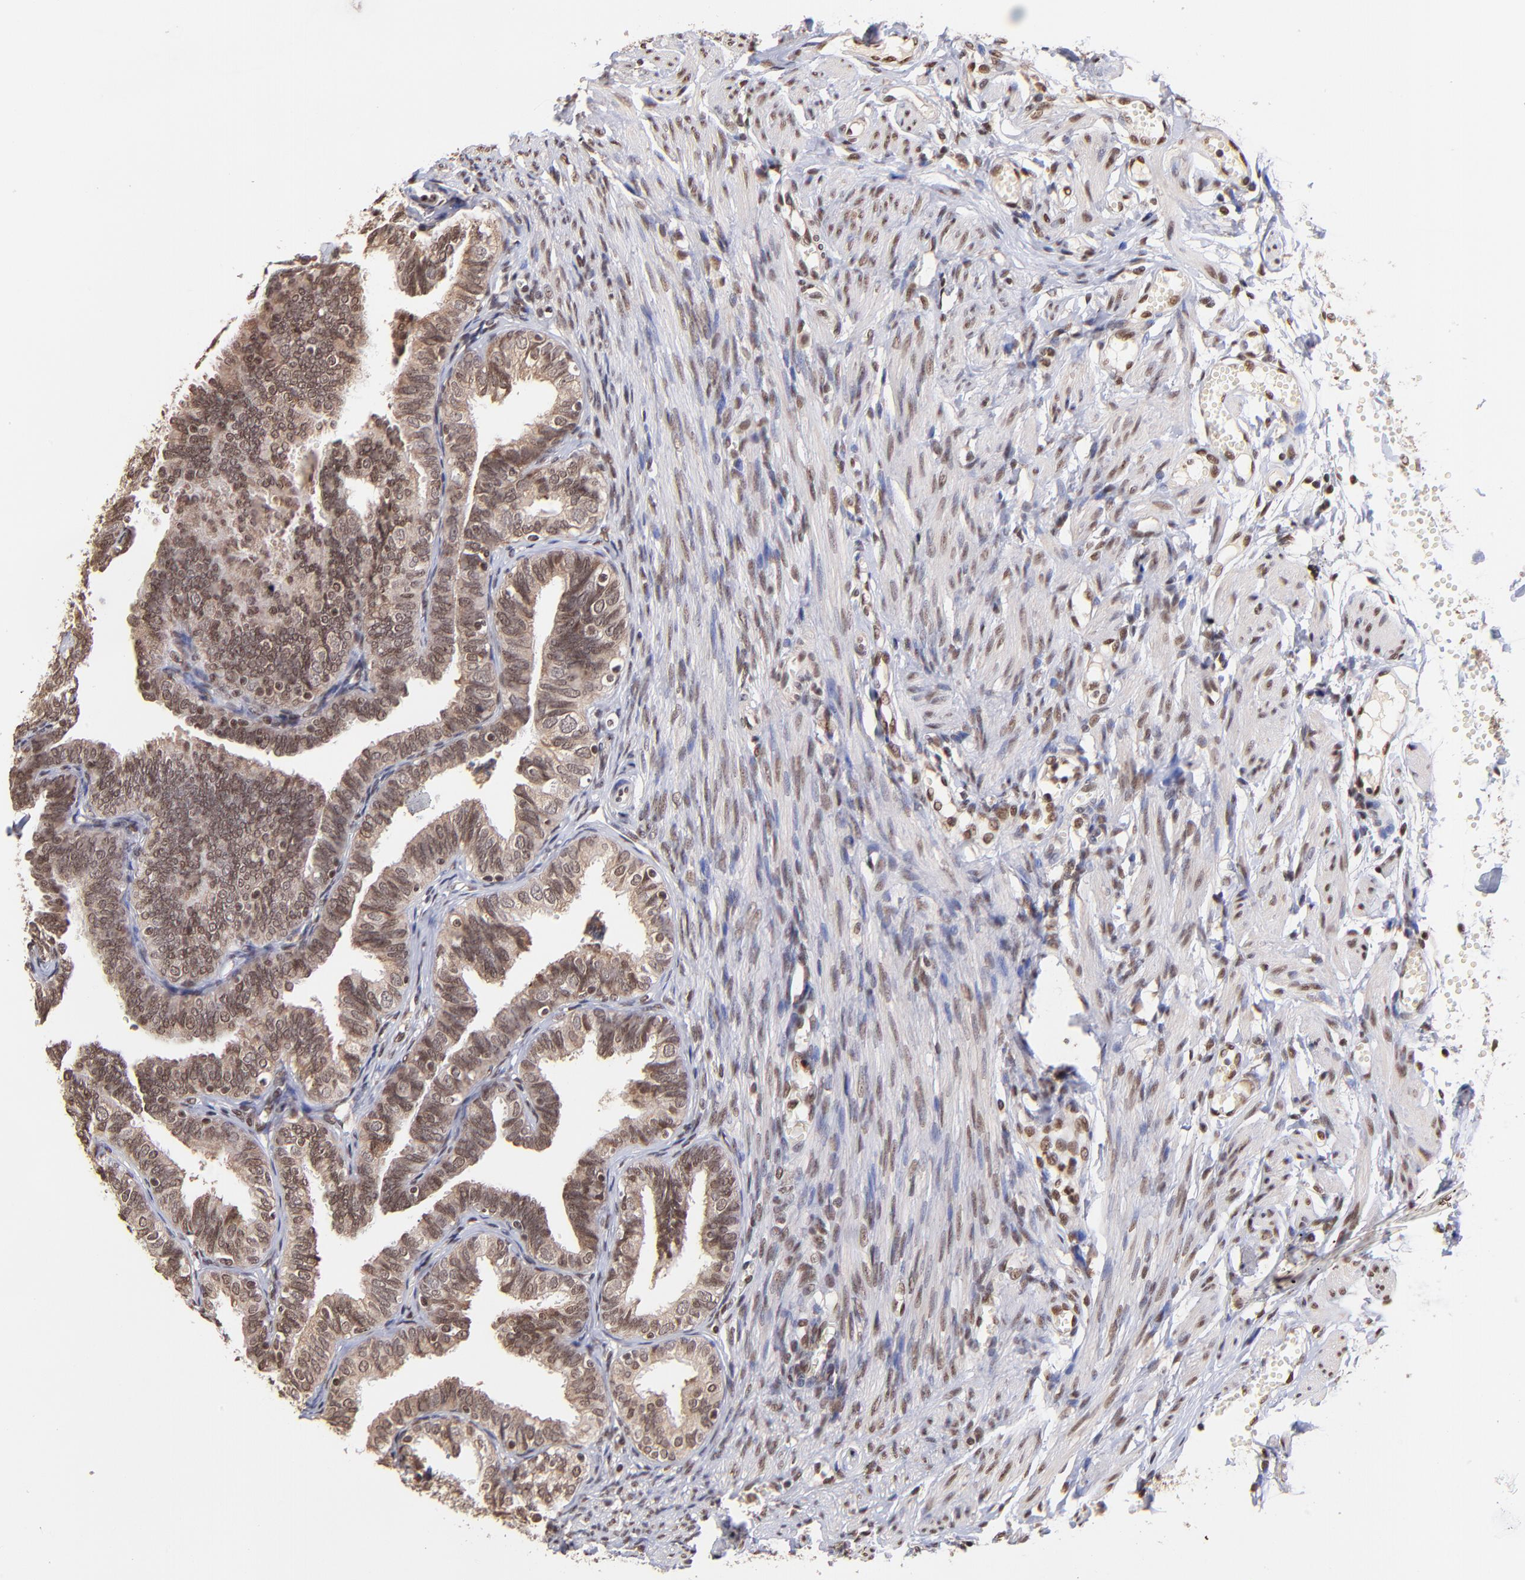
{"staining": {"intensity": "moderate", "quantity": ">75%", "location": "cytoplasmic/membranous,nuclear"}, "tissue": "fallopian tube", "cell_type": "Glandular cells", "image_type": "normal", "snomed": [{"axis": "morphology", "description": "Normal tissue, NOS"}, {"axis": "topography", "description": "Fallopian tube"}], "caption": "Immunohistochemistry (DAB (3,3'-diaminobenzidine)) staining of benign fallopian tube shows moderate cytoplasmic/membranous,nuclear protein staining in approximately >75% of glandular cells.", "gene": "WDR25", "patient": {"sex": "female", "age": 46}}